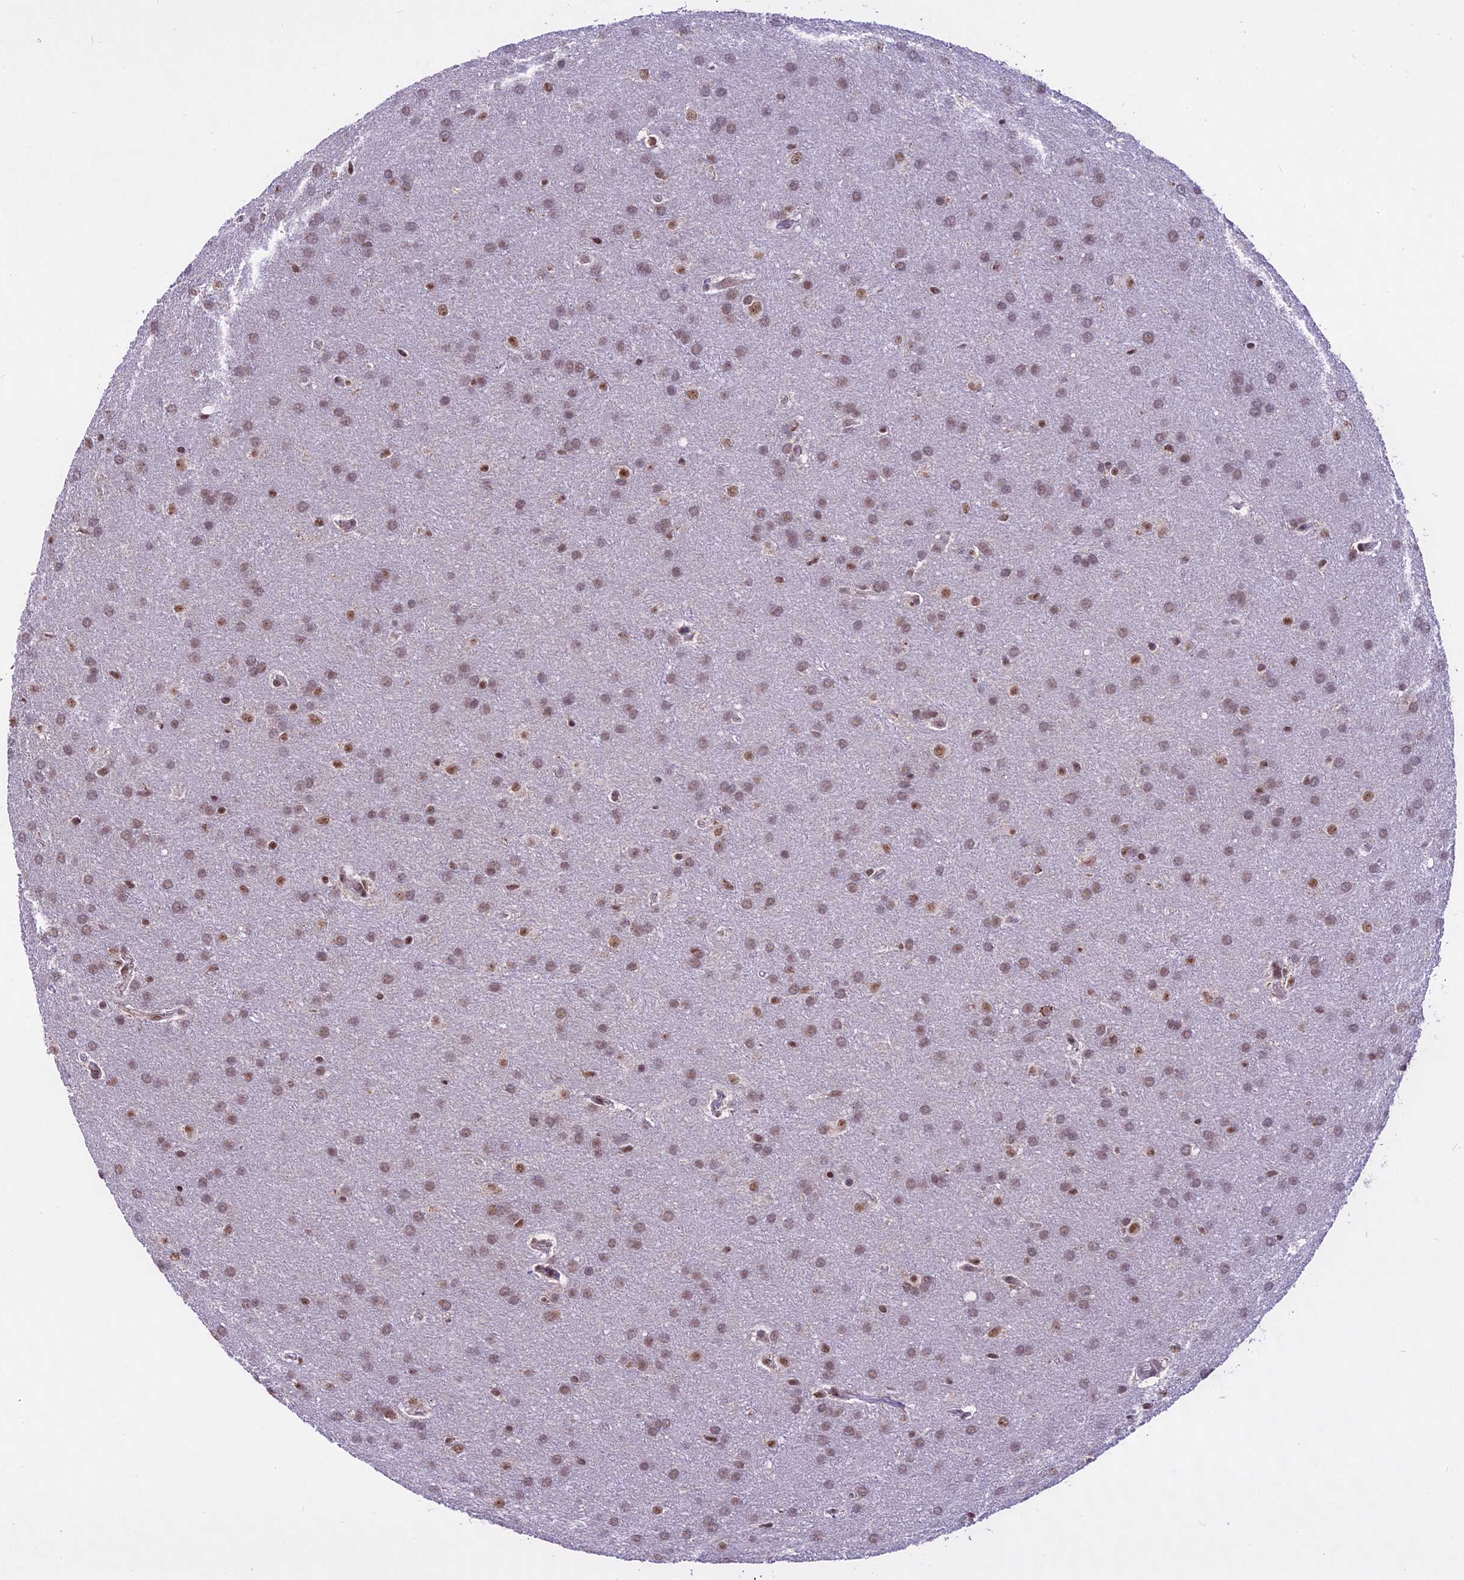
{"staining": {"intensity": "weak", "quantity": ">75%", "location": "nuclear"}, "tissue": "glioma", "cell_type": "Tumor cells", "image_type": "cancer", "snomed": [{"axis": "morphology", "description": "Glioma, malignant, Low grade"}, {"axis": "topography", "description": "Brain"}], "caption": "Protein expression by immunohistochemistry (IHC) demonstrates weak nuclear expression in about >75% of tumor cells in malignant glioma (low-grade). The staining was performed using DAB, with brown indicating positive protein expression. Nuclei are stained blue with hematoxylin.", "gene": "CARS2", "patient": {"sex": "female", "age": 32}}